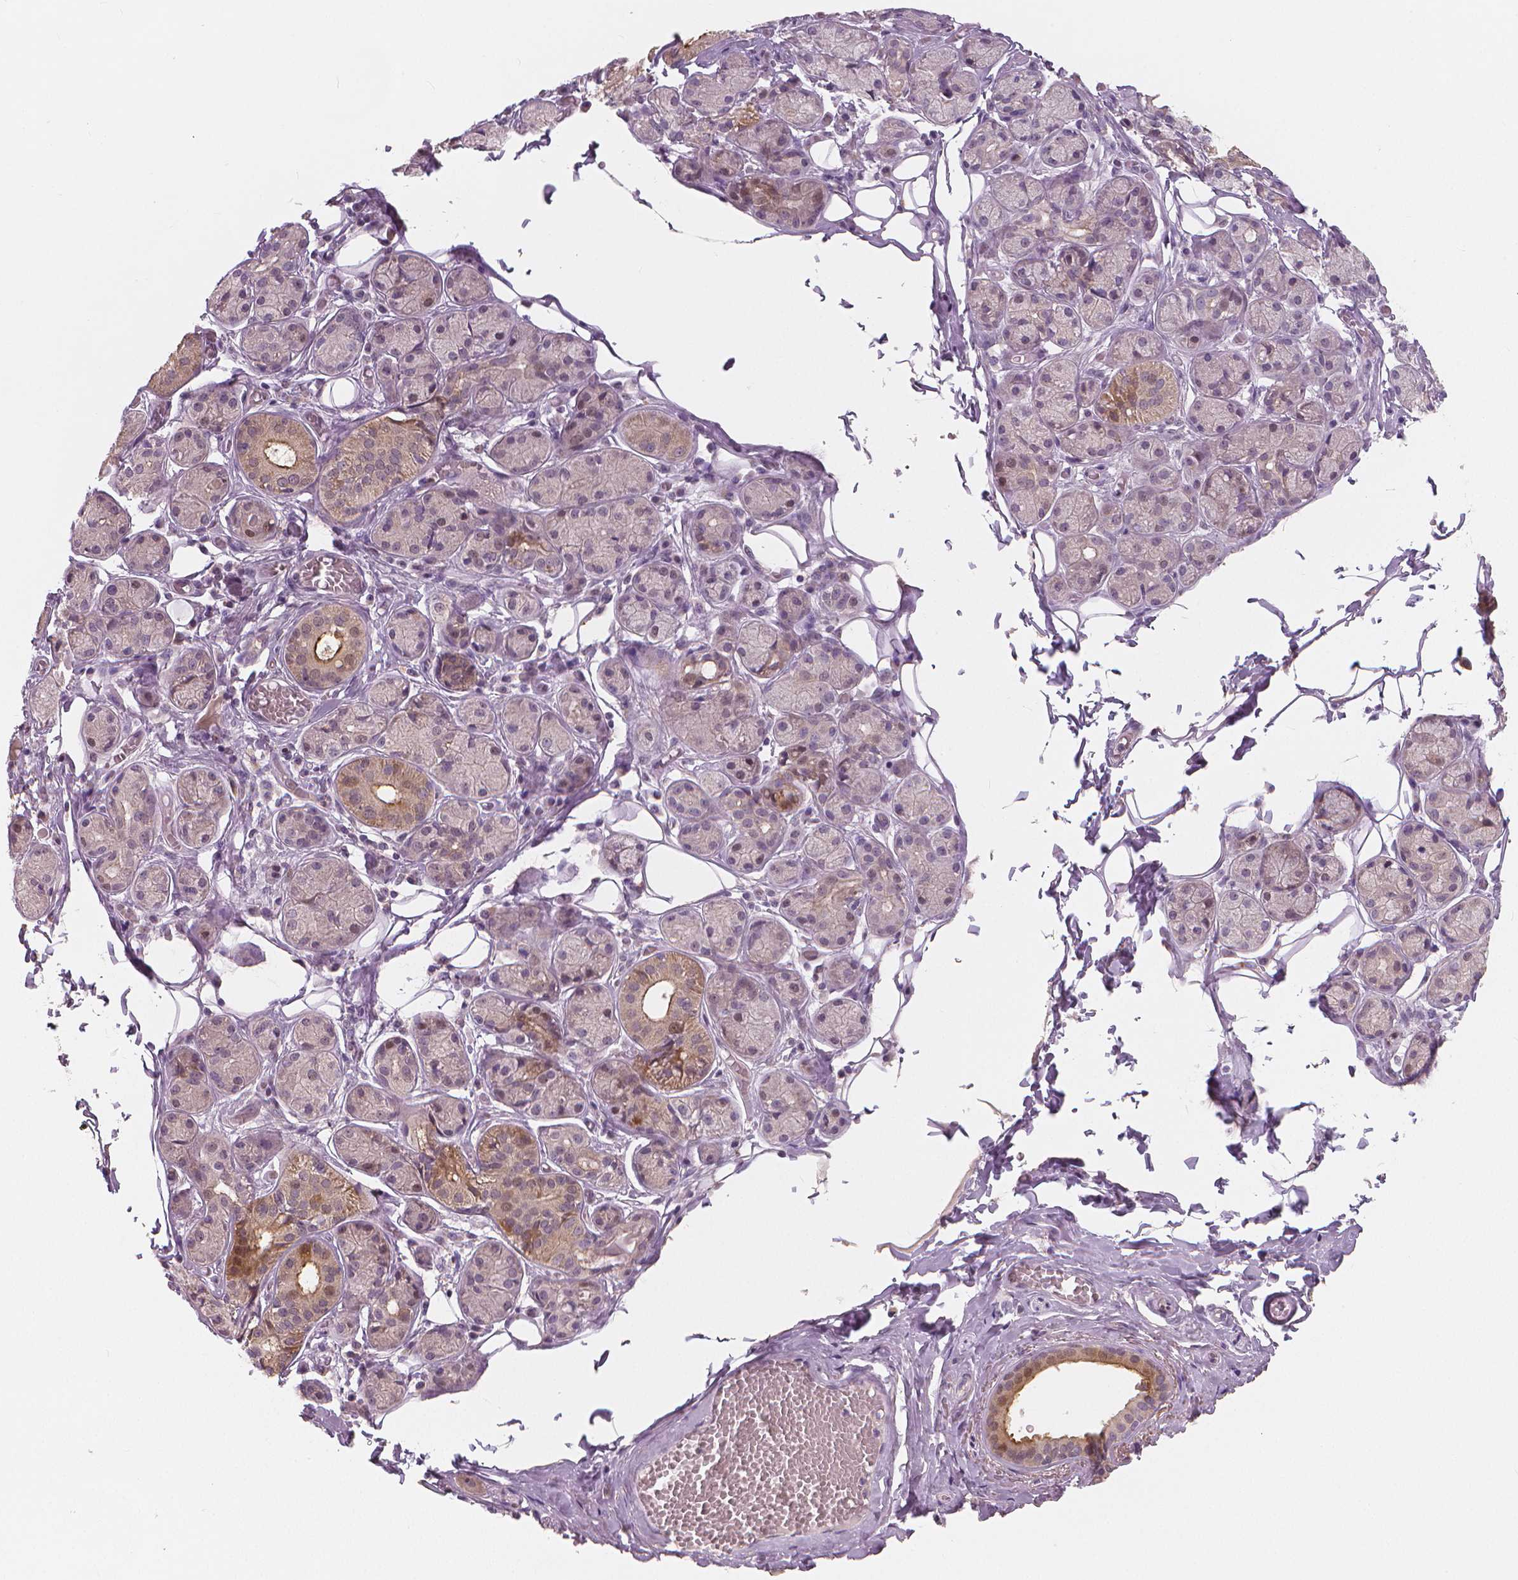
{"staining": {"intensity": "moderate", "quantity": "<25%", "location": "cytoplasmic/membranous,nuclear"}, "tissue": "salivary gland", "cell_type": "Glandular cells", "image_type": "normal", "snomed": [{"axis": "morphology", "description": "Normal tissue, NOS"}, {"axis": "topography", "description": "Salivary gland"}, {"axis": "topography", "description": "Peripheral nerve tissue"}], "caption": "Protein staining shows moderate cytoplasmic/membranous,nuclear positivity in about <25% of glandular cells in unremarkable salivary gland. (DAB IHC, brown staining for protein, blue staining for nuclei).", "gene": "RNASE7", "patient": {"sex": "male", "age": 71}}